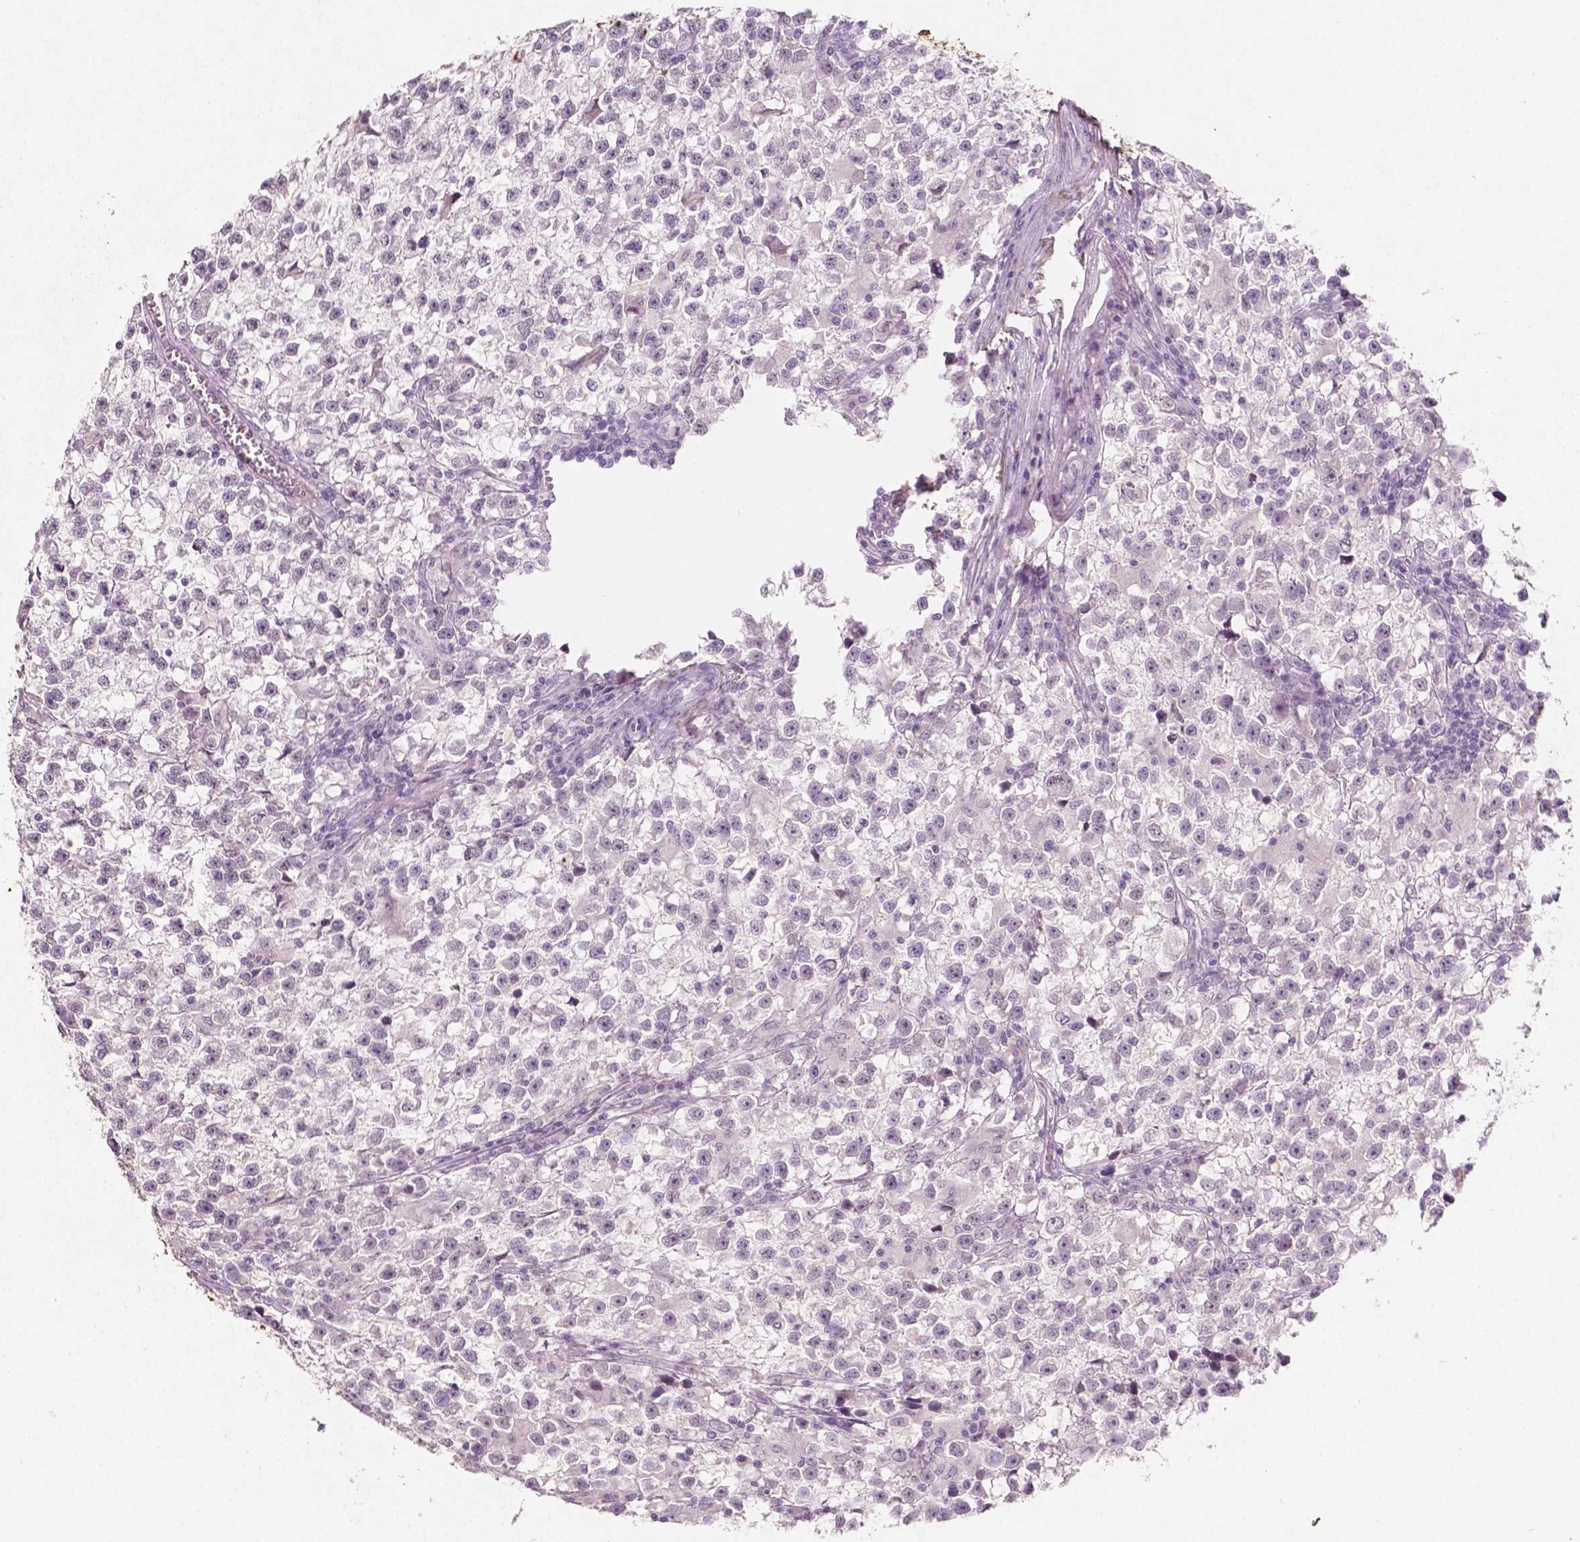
{"staining": {"intensity": "negative", "quantity": "none", "location": "none"}, "tissue": "testis cancer", "cell_type": "Tumor cells", "image_type": "cancer", "snomed": [{"axis": "morphology", "description": "Seminoma, NOS"}, {"axis": "topography", "description": "Testis"}], "caption": "Immunohistochemistry (IHC) image of seminoma (testis) stained for a protein (brown), which displays no expression in tumor cells.", "gene": "DLG2", "patient": {"sex": "male", "age": 31}}